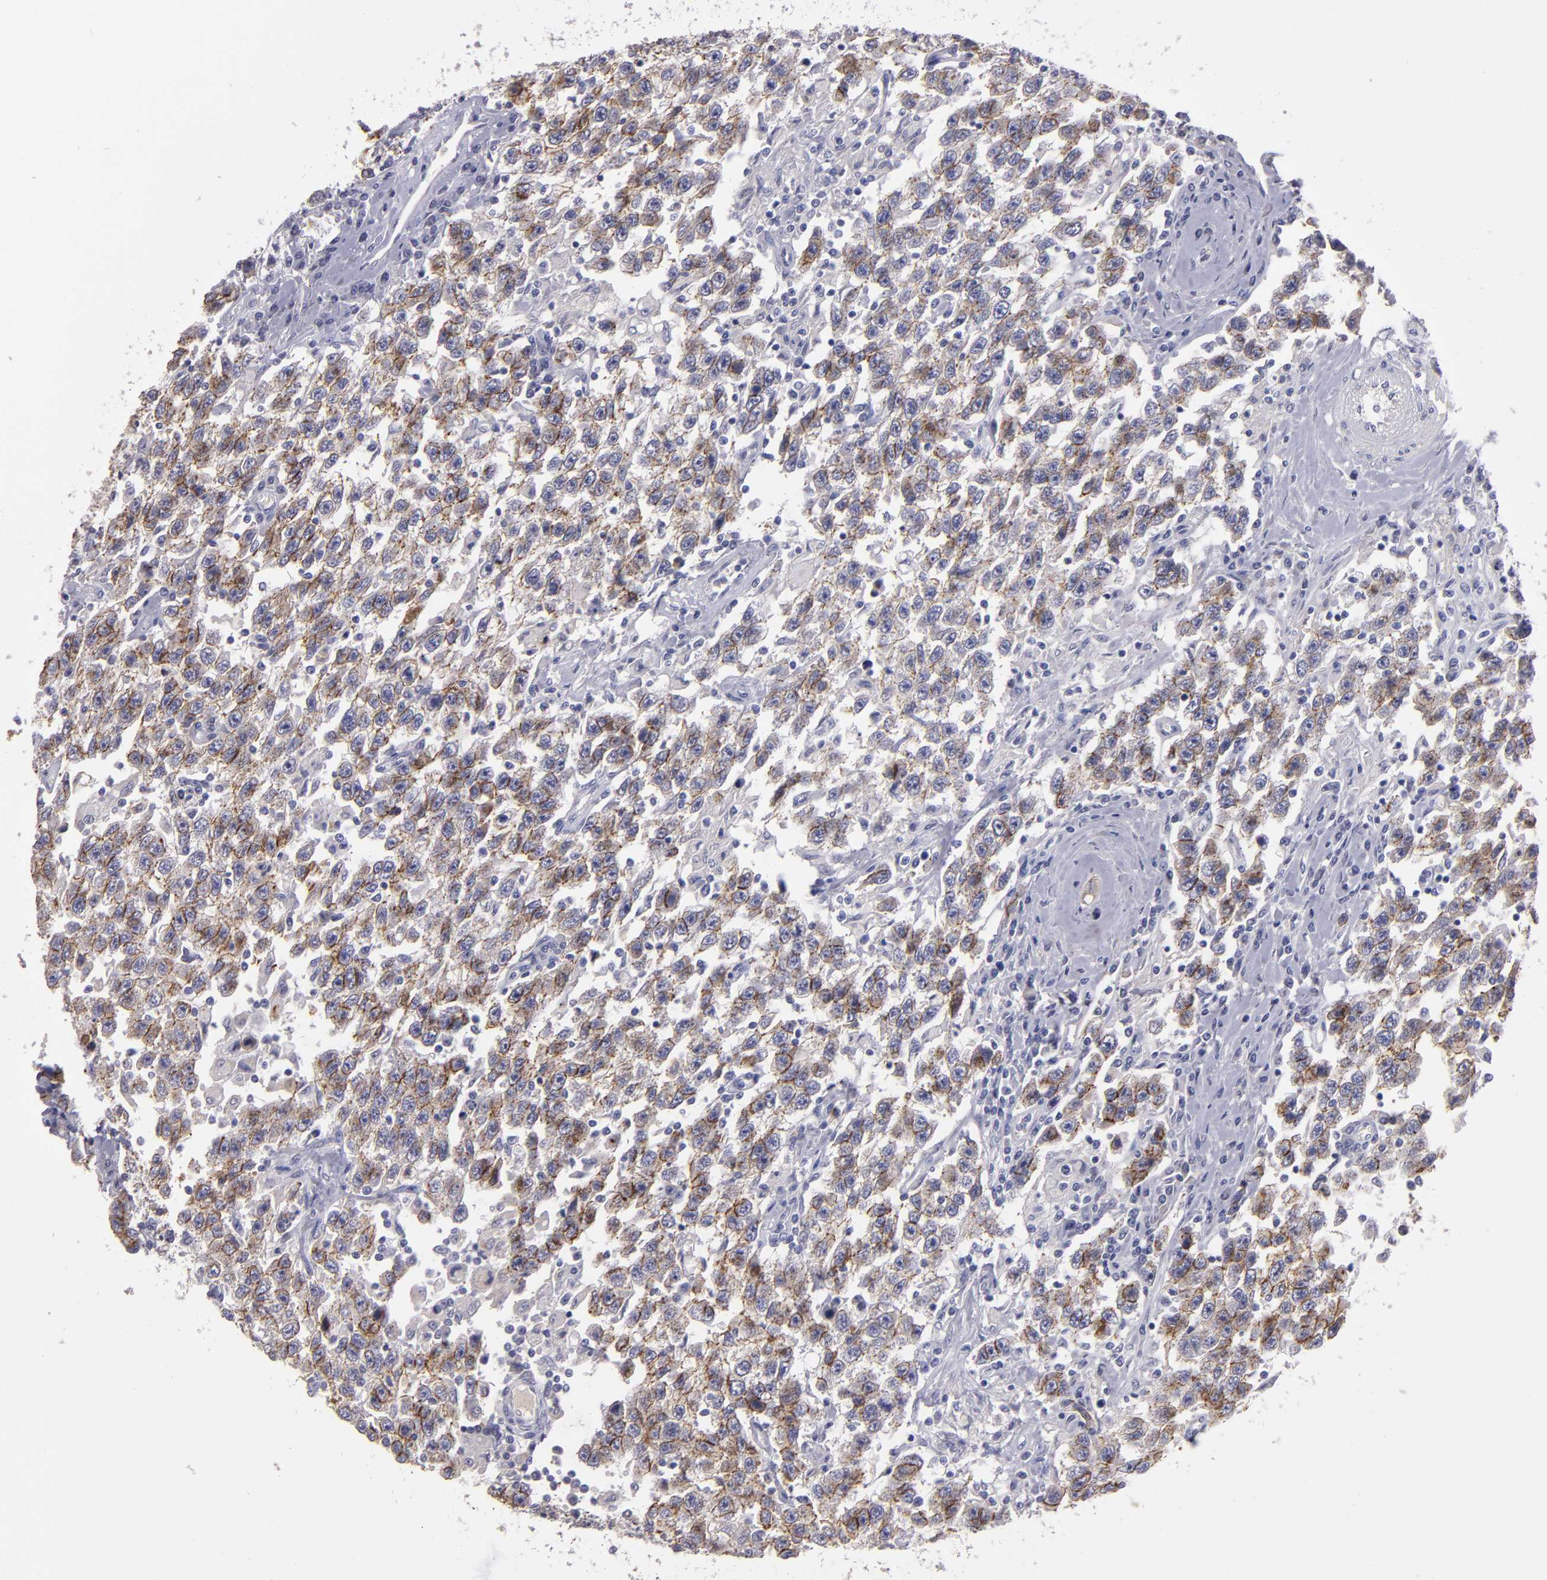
{"staining": {"intensity": "moderate", "quantity": ">75%", "location": "cytoplasmic/membranous"}, "tissue": "testis cancer", "cell_type": "Tumor cells", "image_type": "cancer", "snomed": [{"axis": "morphology", "description": "Seminoma, NOS"}, {"axis": "topography", "description": "Testis"}], "caption": "A brown stain highlights moderate cytoplasmic/membranous staining of a protein in testis seminoma tumor cells.", "gene": "CDH3", "patient": {"sex": "male", "age": 41}}